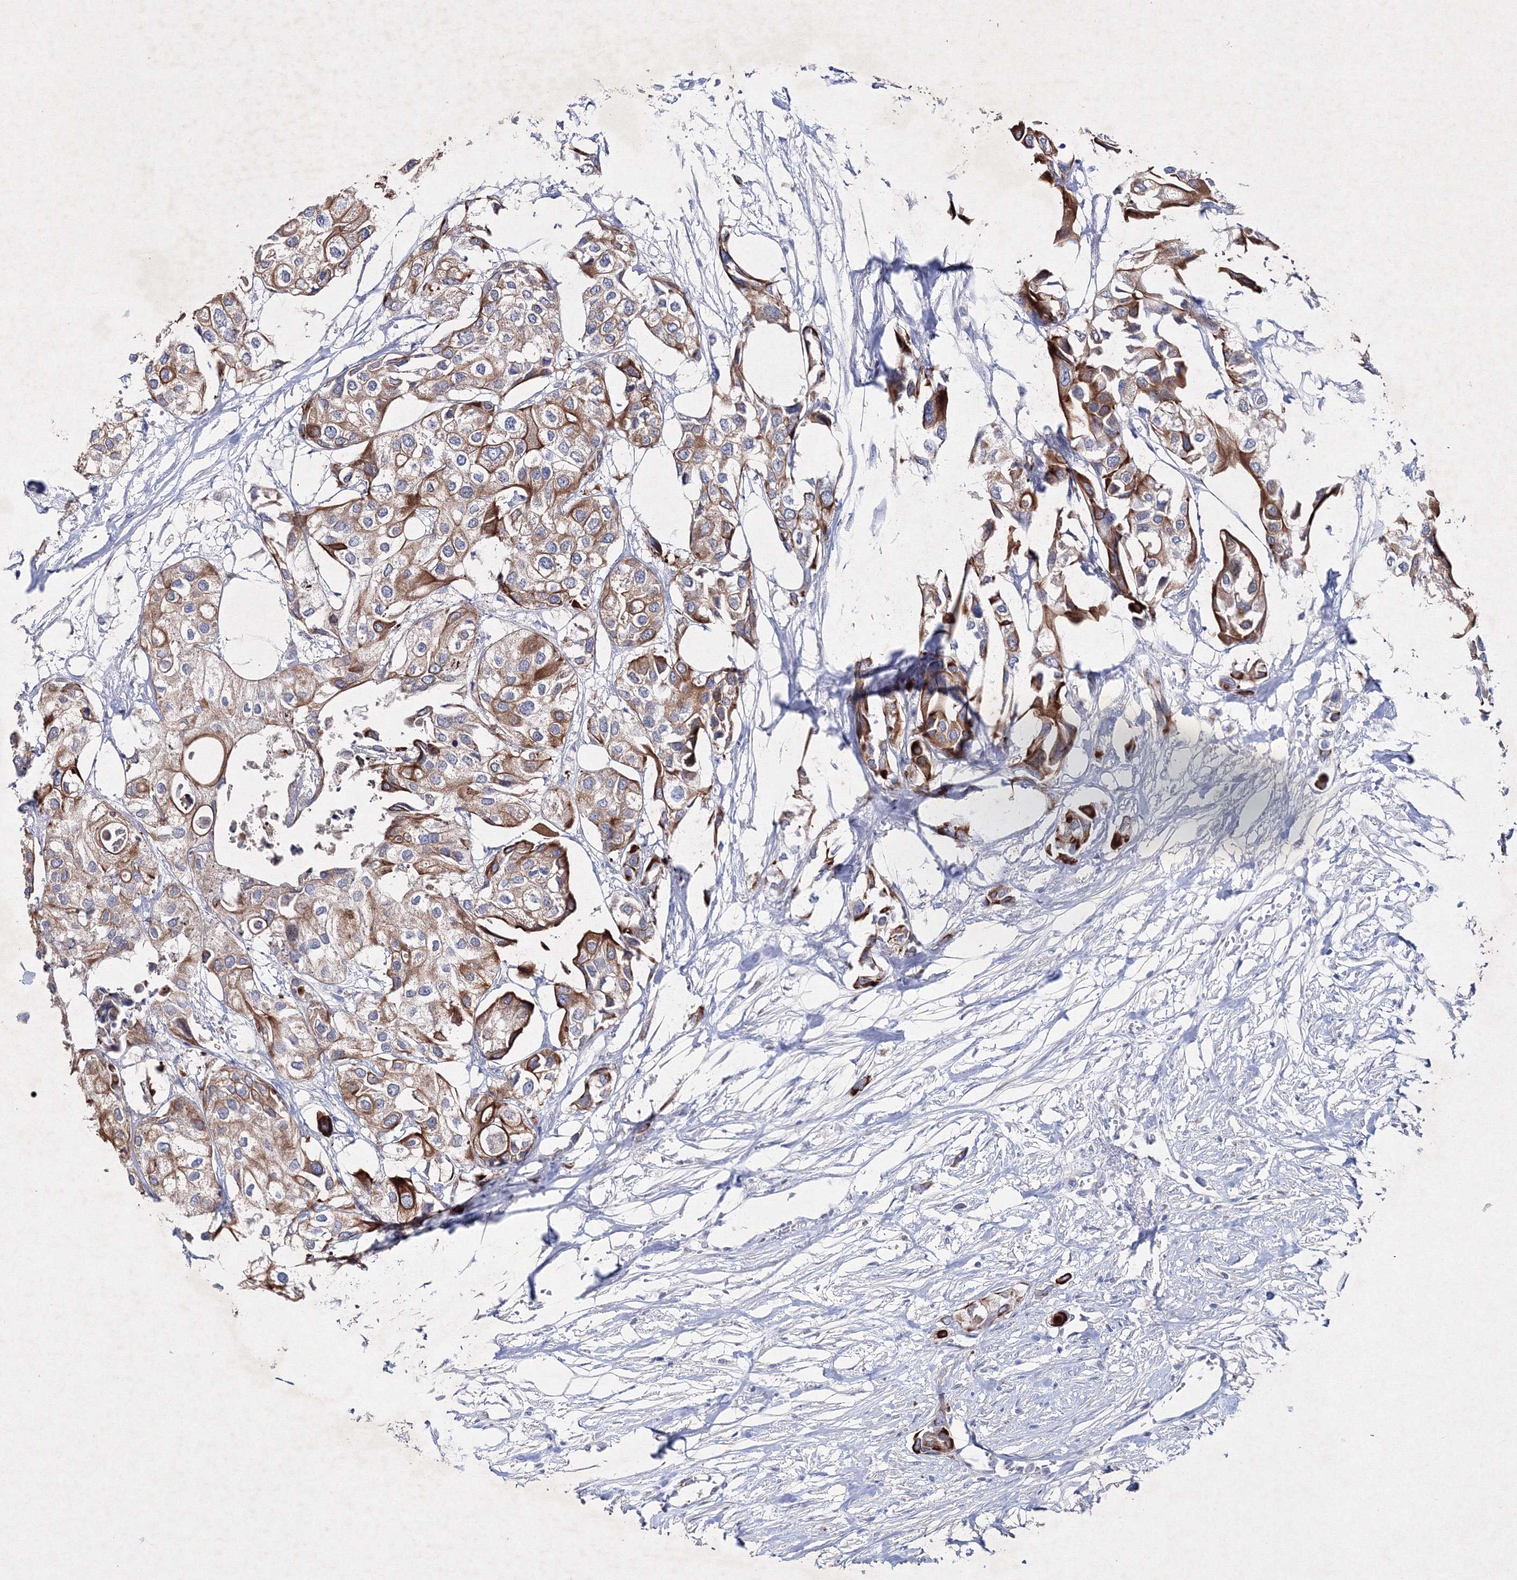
{"staining": {"intensity": "strong", "quantity": "25%-75%", "location": "cytoplasmic/membranous"}, "tissue": "urothelial cancer", "cell_type": "Tumor cells", "image_type": "cancer", "snomed": [{"axis": "morphology", "description": "Urothelial carcinoma, High grade"}, {"axis": "topography", "description": "Urinary bladder"}], "caption": "Immunohistochemical staining of urothelial cancer exhibits strong cytoplasmic/membranous protein staining in approximately 25%-75% of tumor cells.", "gene": "SMIM29", "patient": {"sex": "male", "age": 64}}